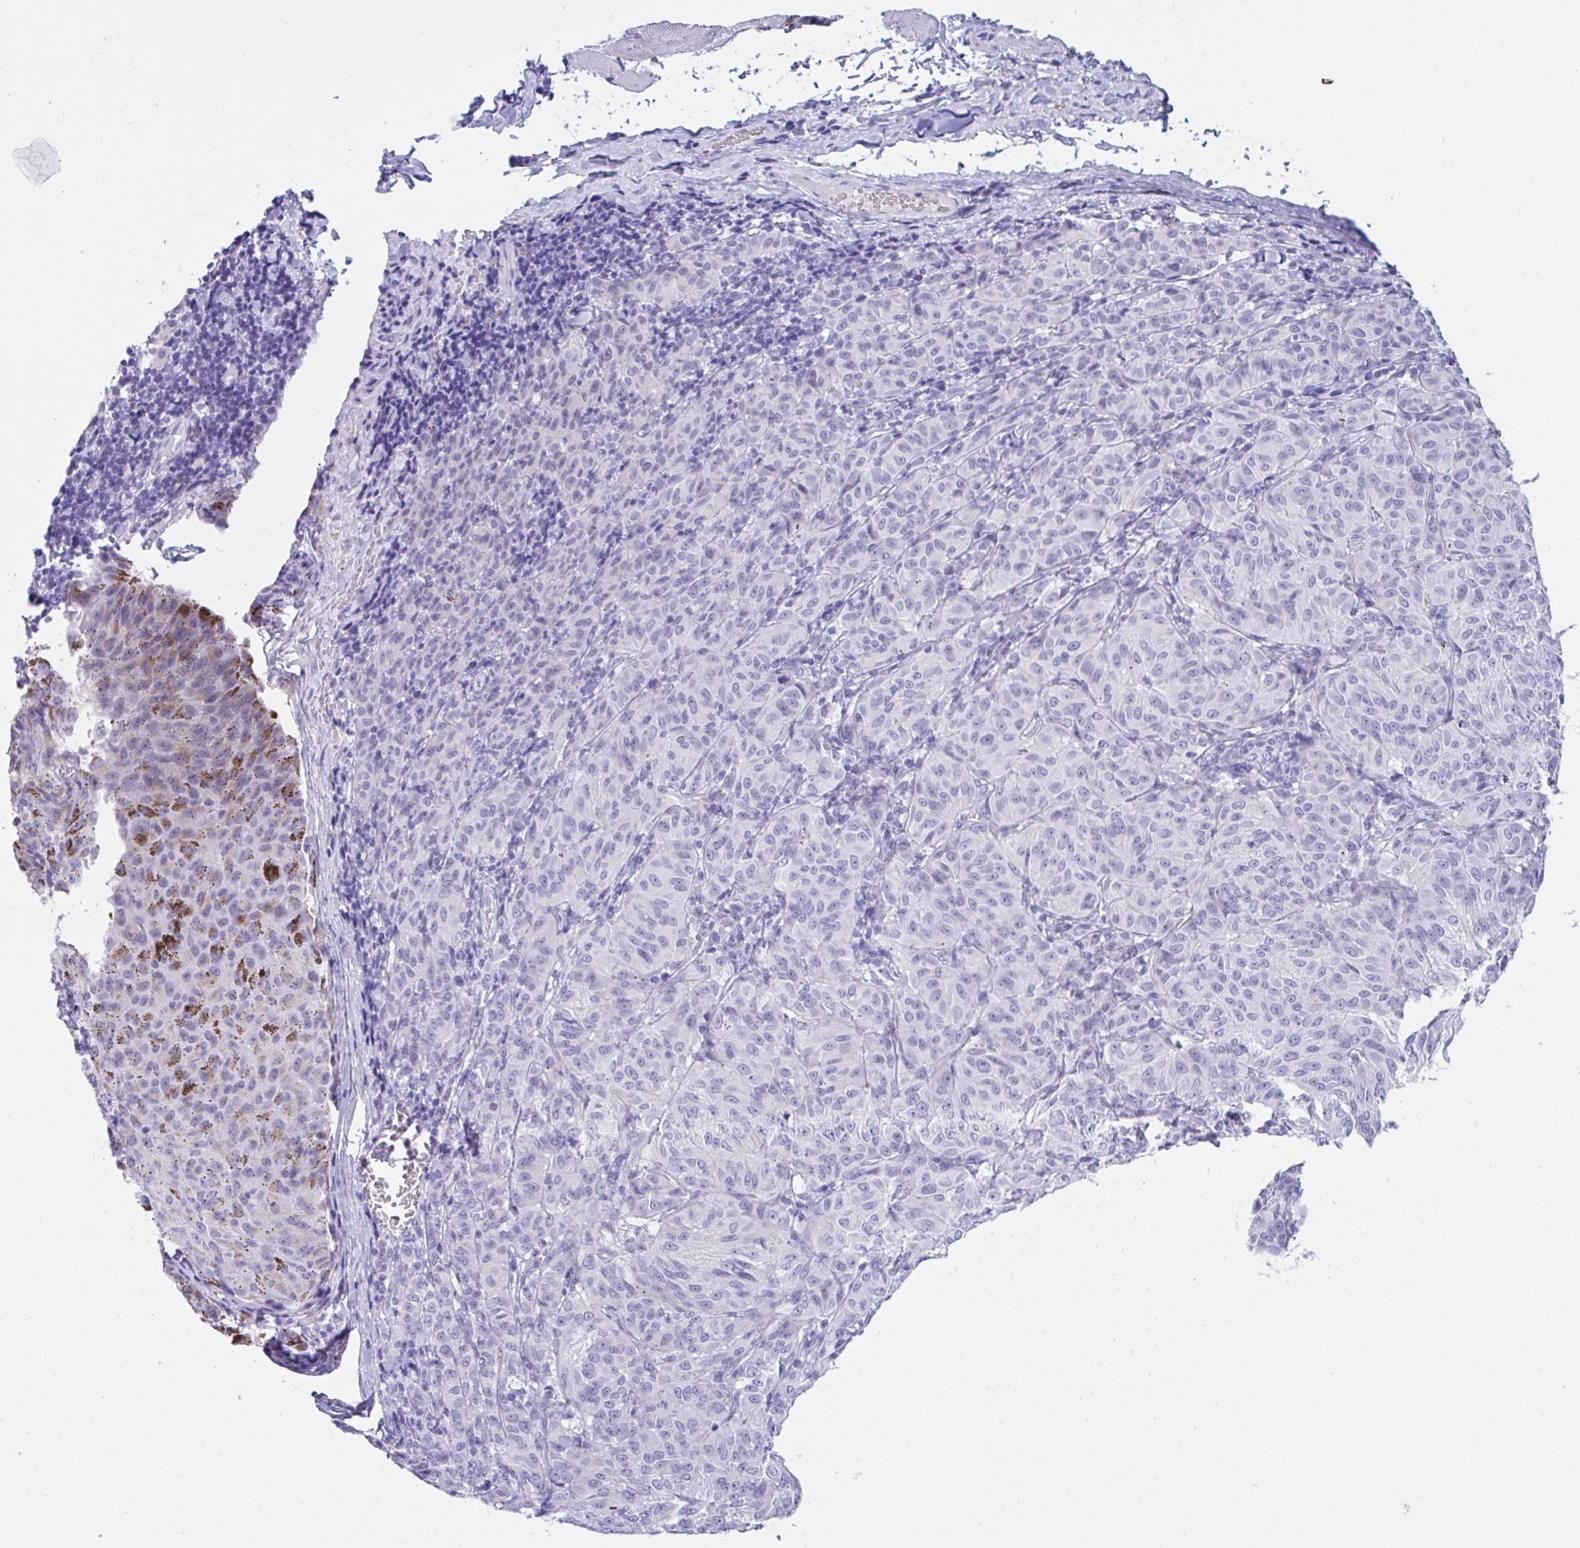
{"staining": {"intensity": "negative", "quantity": "none", "location": "none"}, "tissue": "melanoma", "cell_type": "Tumor cells", "image_type": "cancer", "snomed": [{"axis": "morphology", "description": "Malignant melanoma, NOS"}, {"axis": "topography", "description": "Skin"}], "caption": "A high-resolution micrograph shows immunohistochemistry staining of melanoma, which exhibits no significant expression in tumor cells. (DAB IHC, high magnification).", "gene": "SEL1L2", "patient": {"sex": "female", "age": 72}}